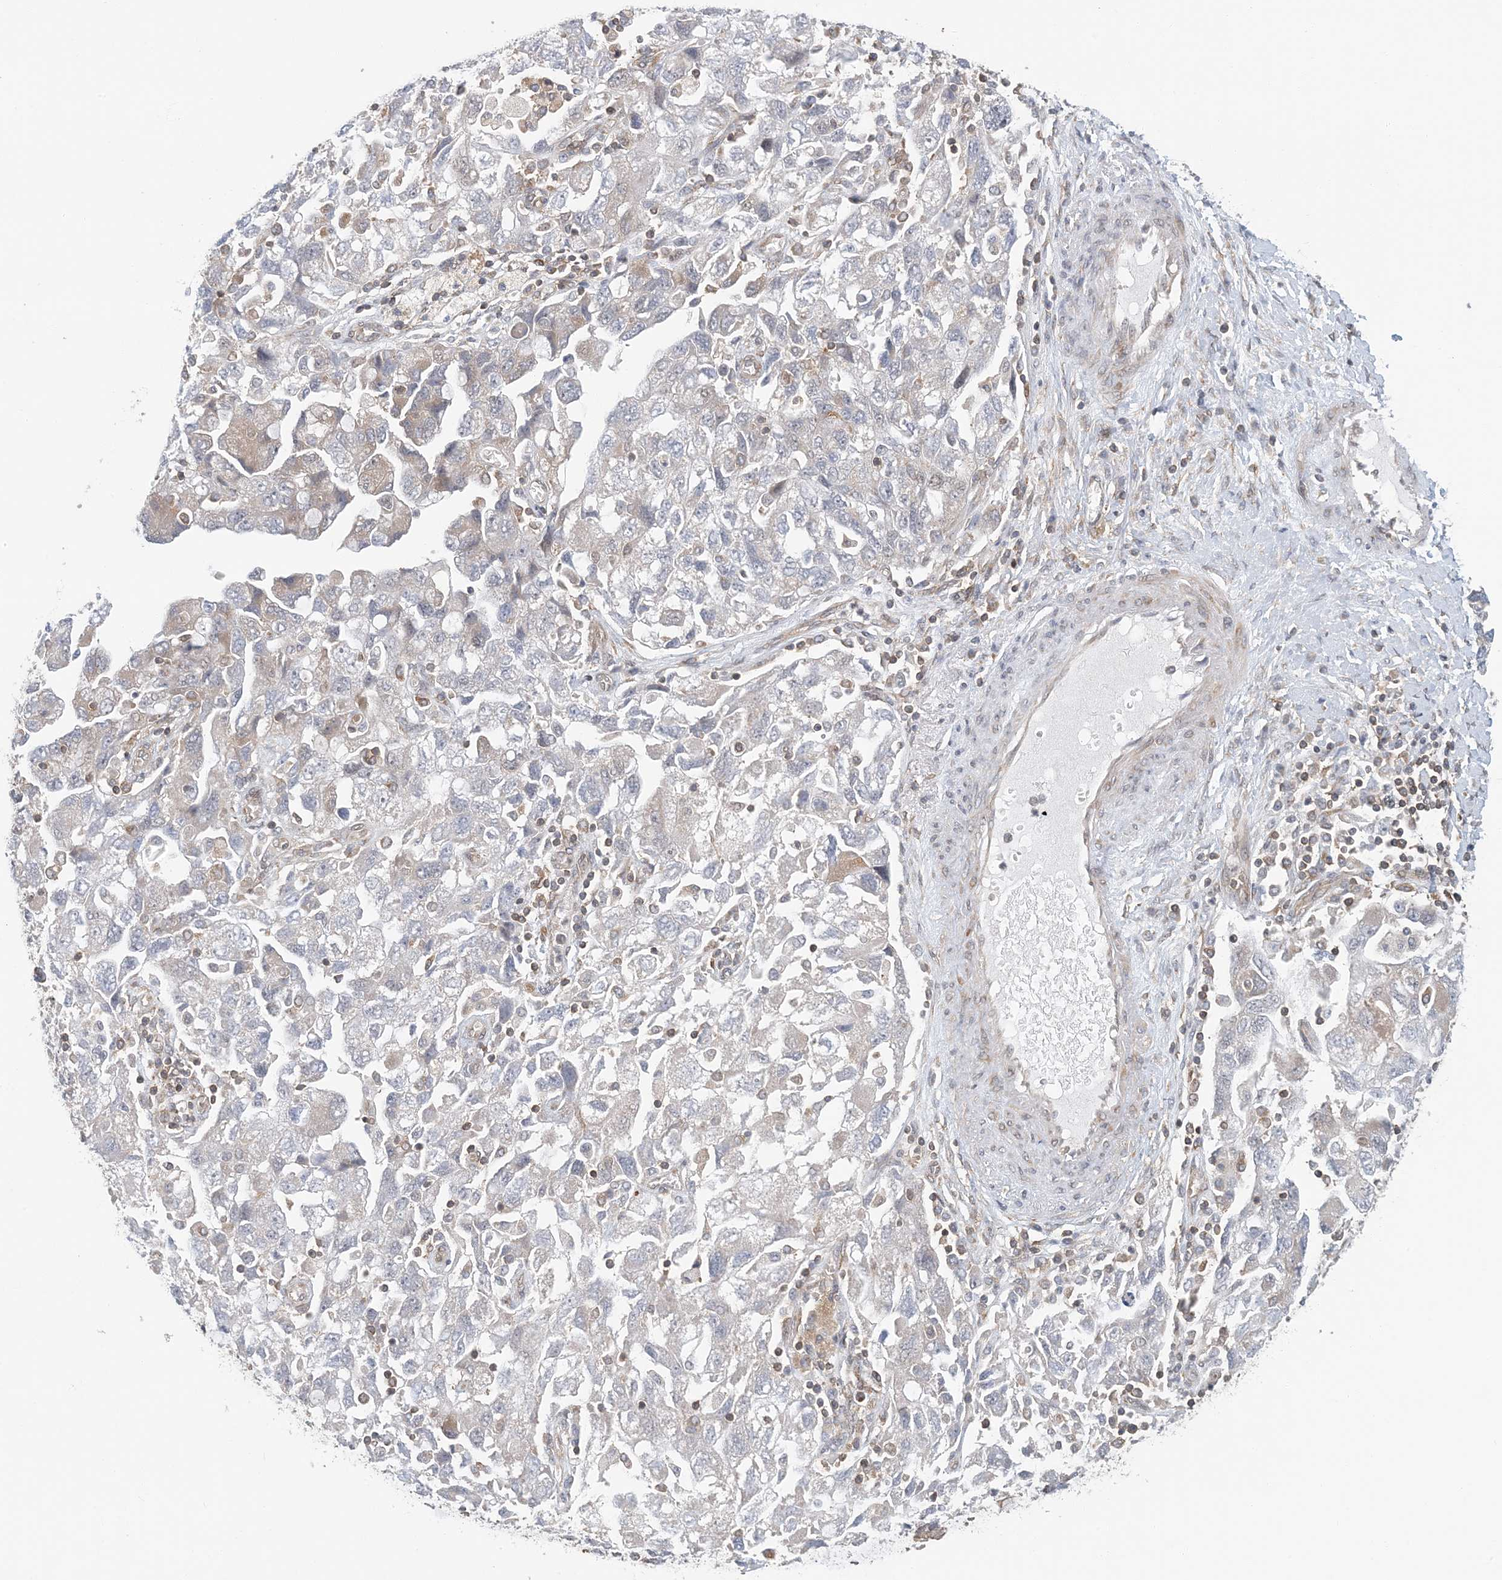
{"staining": {"intensity": "weak", "quantity": "<25%", "location": "cytoplasmic/membranous"}, "tissue": "ovarian cancer", "cell_type": "Tumor cells", "image_type": "cancer", "snomed": [{"axis": "morphology", "description": "Carcinoma, NOS"}, {"axis": "morphology", "description": "Cystadenocarcinoma, serous, NOS"}, {"axis": "topography", "description": "Ovary"}], "caption": "This is an IHC photomicrograph of human ovarian serous cystadenocarcinoma. There is no expression in tumor cells.", "gene": "ATP13A2", "patient": {"sex": "female", "age": 69}}